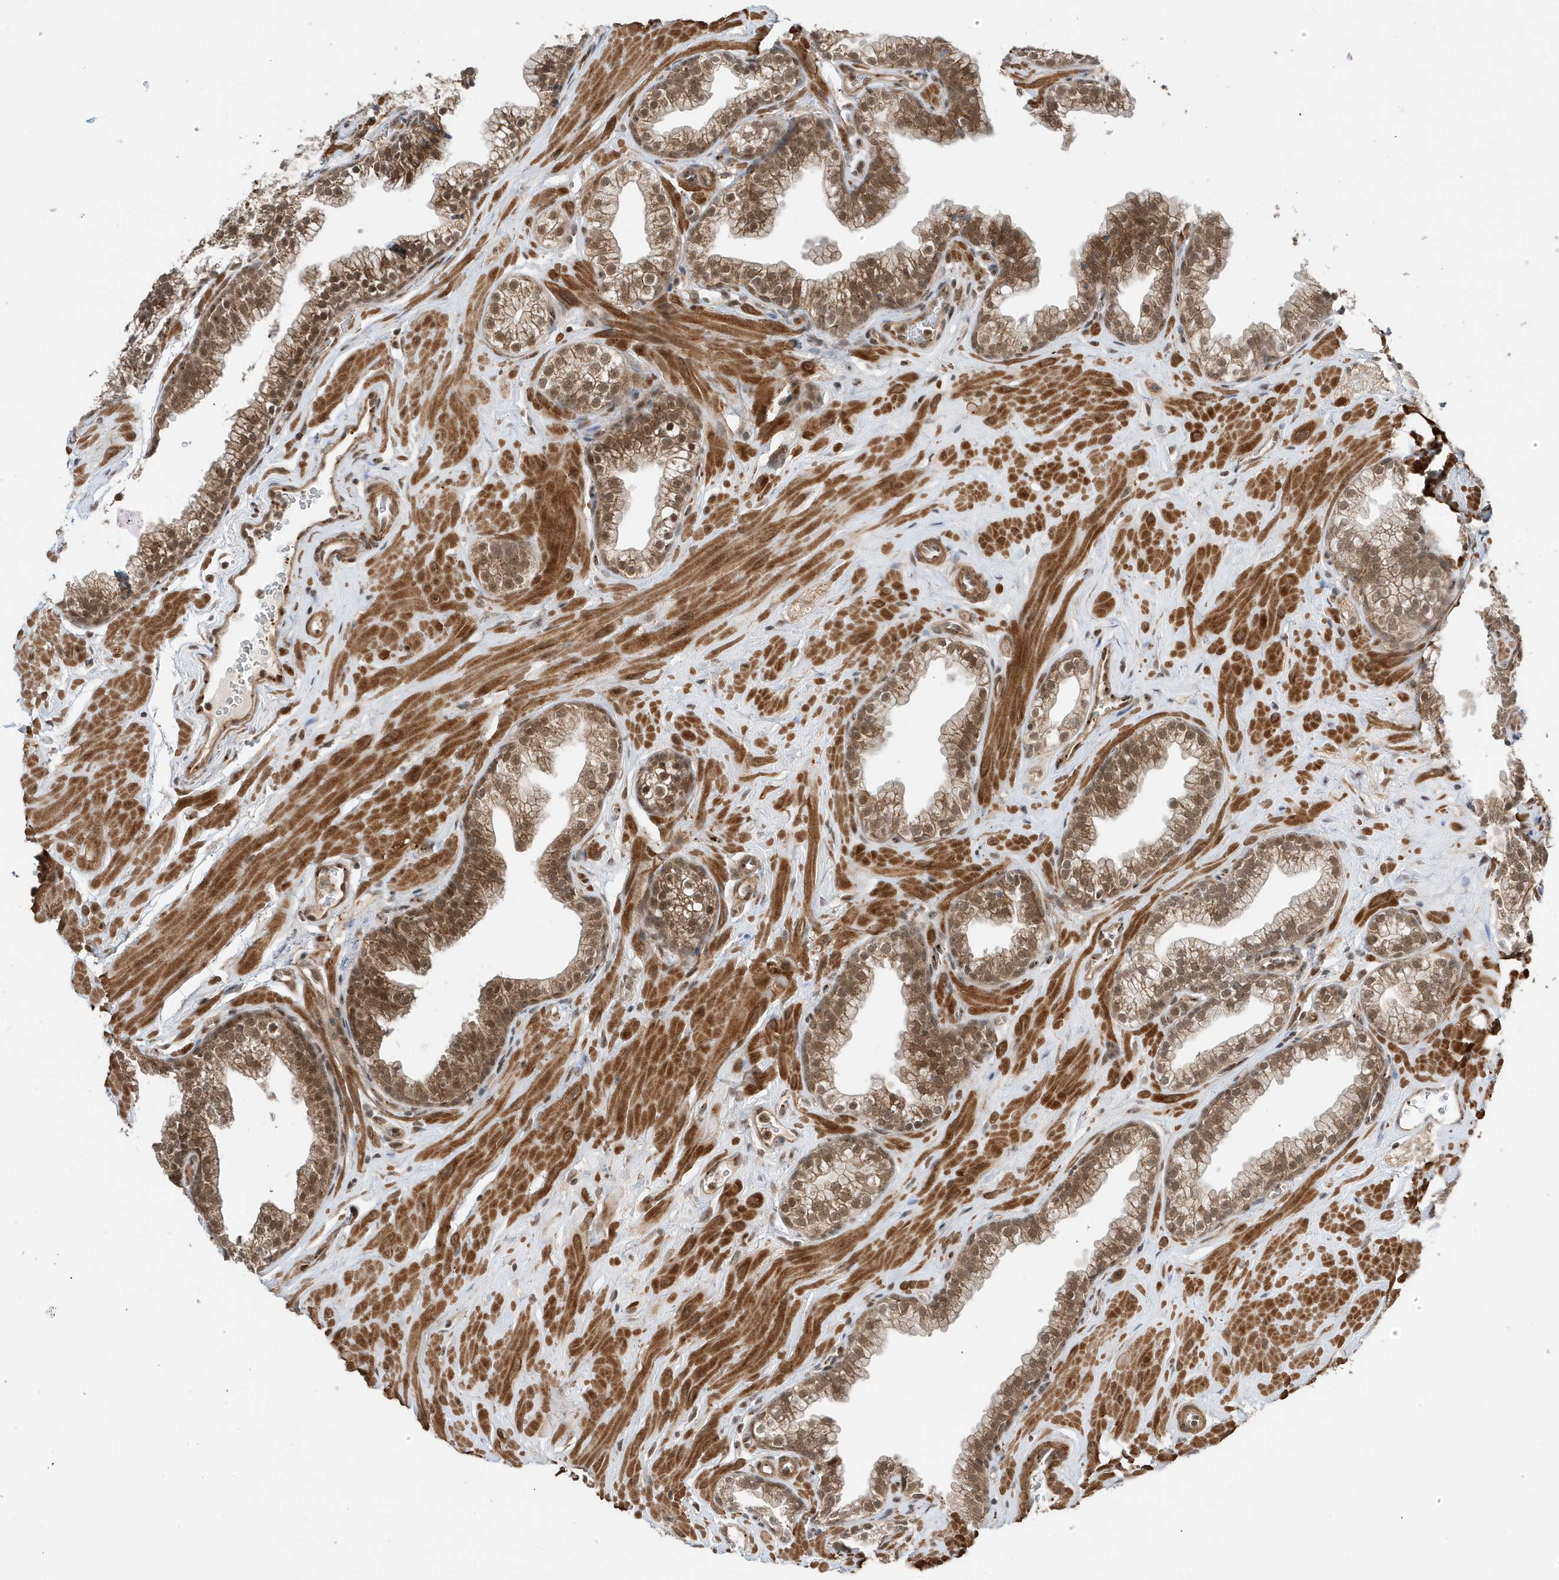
{"staining": {"intensity": "moderate", "quantity": "25%-75%", "location": "cytoplasmic/membranous,nuclear"}, "tissue": "prostate", "cell_type": "Glandular cells", "image_type": "normal", "snomed": [{"axis": "morphology", "description": "Normal tissue, NOS"}, {"axis": "morphology", "description": "Urothelial carcinoma, Low grade"}, {"axis": "topography", "description": "Urinary bladder"}, {"axis": "topography", "description": "Prostate"}], "caption": "This image demonstrates IHC staining of unremarkable human prostate, with medium moderate cytoplasmic/membranous,nuclear staining in about 25%-75% of glandular cells.", "gene": "MAST3", "patient": {"sex": "male", "age": 60}}